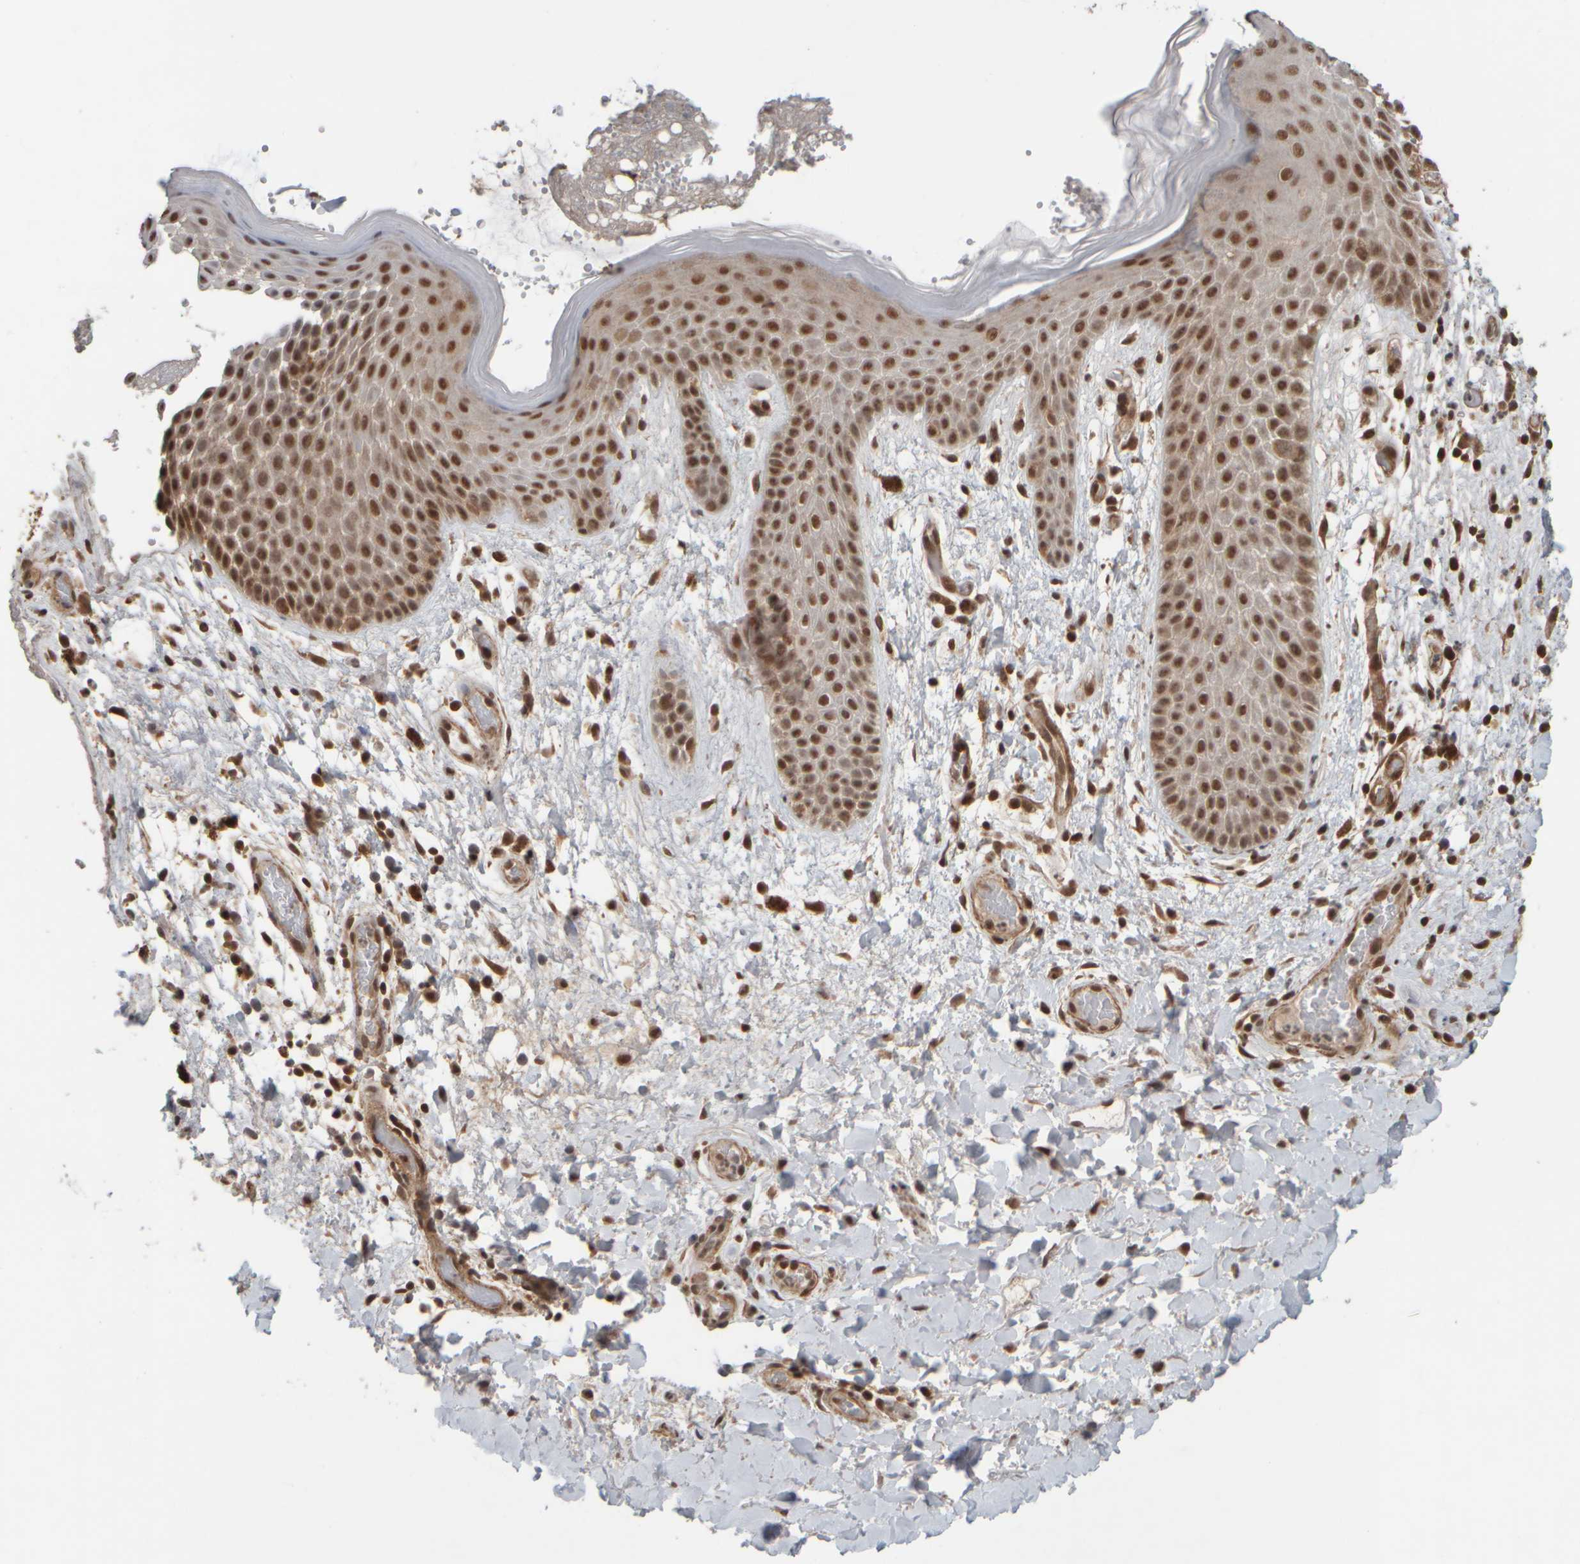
{"staining": {"intensity": "strong", "quantity": ">75%", "location": "nuclear"}, "tissue": "skin", "cell_type": "Epidermal cells", "image_type": "normal", "snomed": [{"axis": "morphology", "description": "Normal tissue, NOS"}, {"axis": "topography", "description": "Anal"}], "caption": "Immunohistochemical staining of unremarkable skin reveals >75% levels of strong nuclear protein positivity in approximately >75% of epidermal cells. The staining was performed using DAB, with brown indicating positive protein expression. Nuclei are stained blue with hematoxylin.", "gene": "SYNRG", "patient": {"sex": "male", "age": 74}}